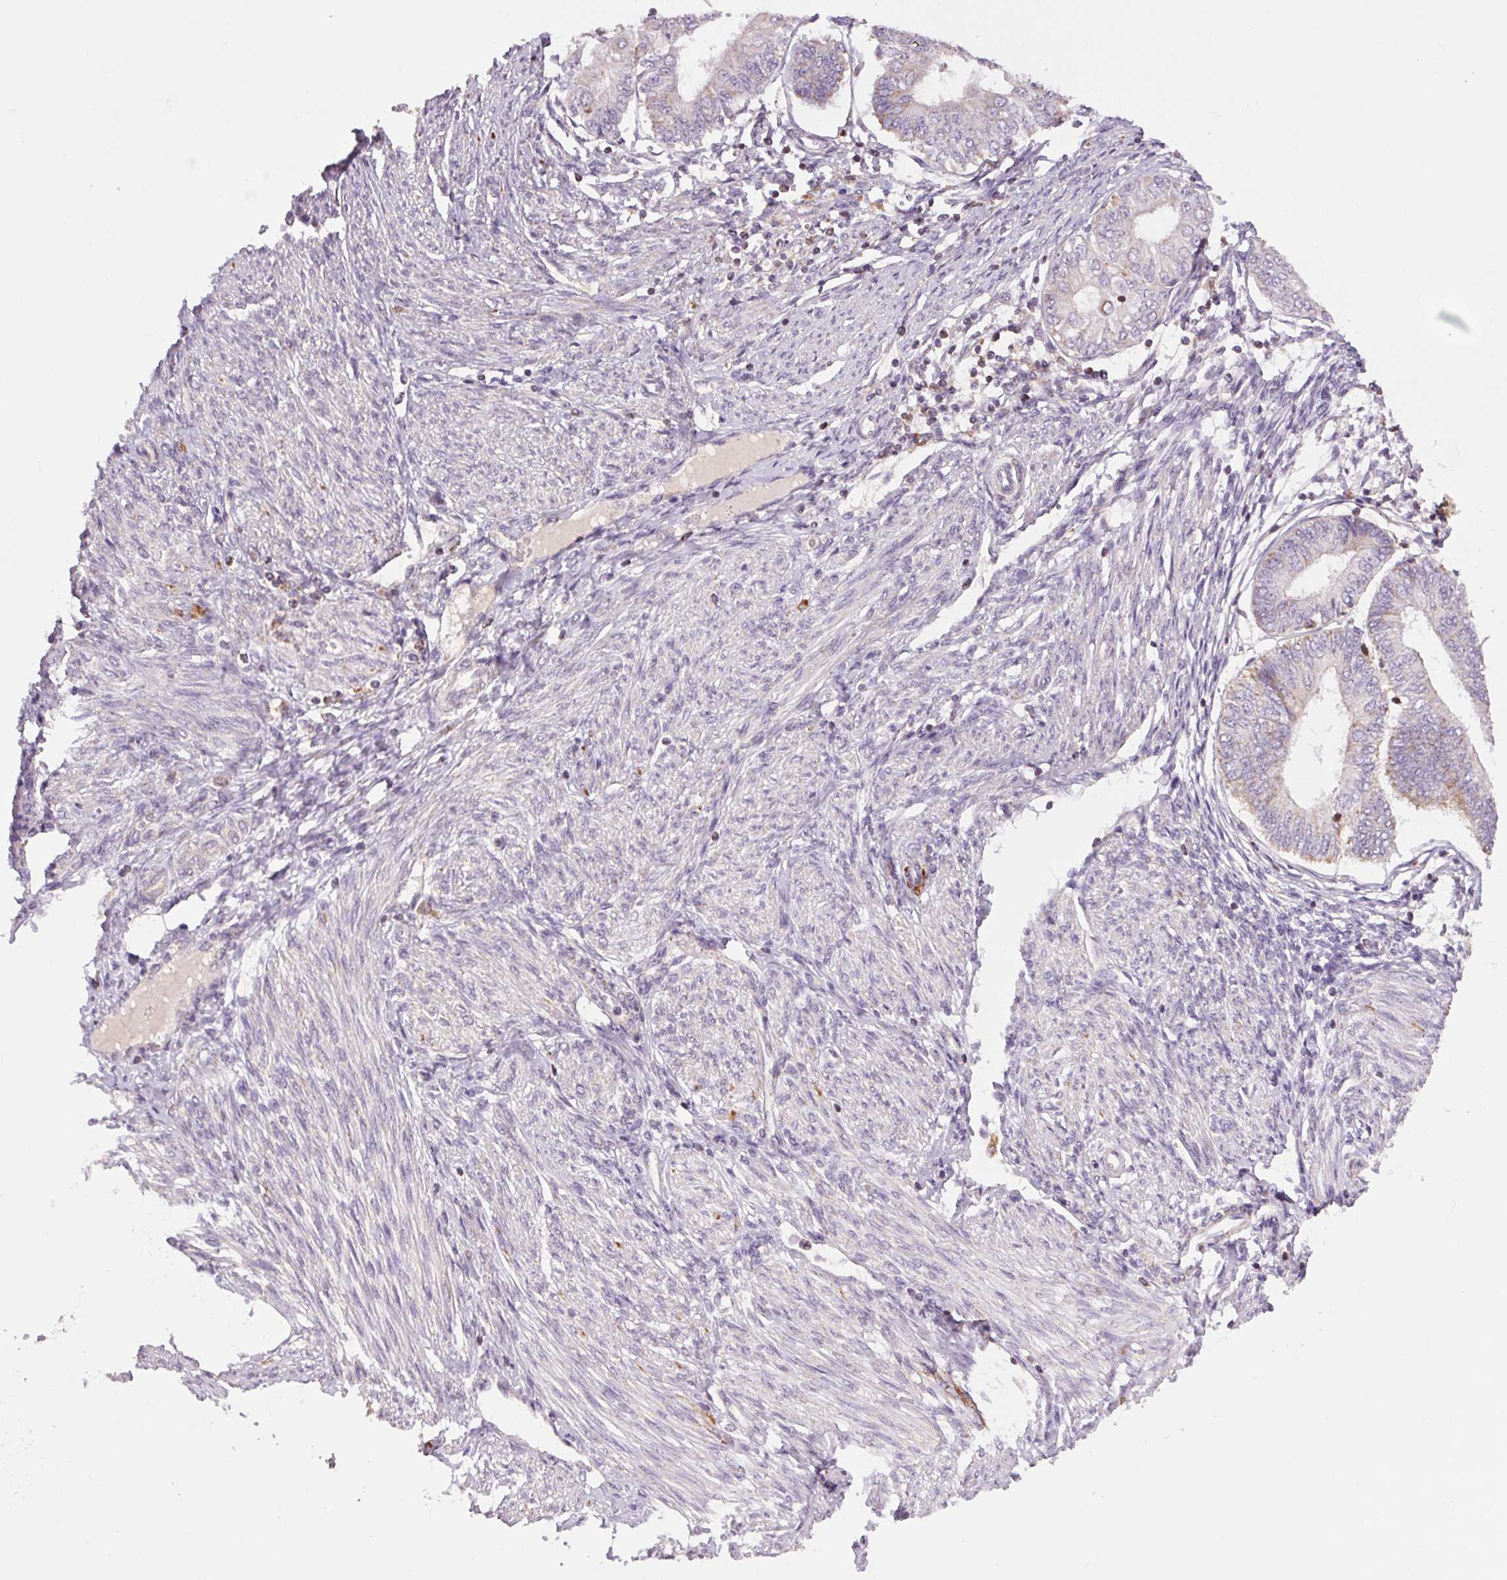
{"staining": {"intensity": "weak", "quantity": "<25%", "location": "cytoplasmic/membranous"}, "tissue": "endometrial cancer", "cell_type": "Tumor cells", "image_type": "cancer", "snomed": [{"axis": "morphology", "description": "Adenocarcinoma, NOS"}, {"axis": "topography", "description": "Endometrium"}], "caption": "There is no significant positivity in tumor cells of endometrial adenocarcinoma.", "gene": "COX6A1", "patient": {"sex": "female", "age": 68}}